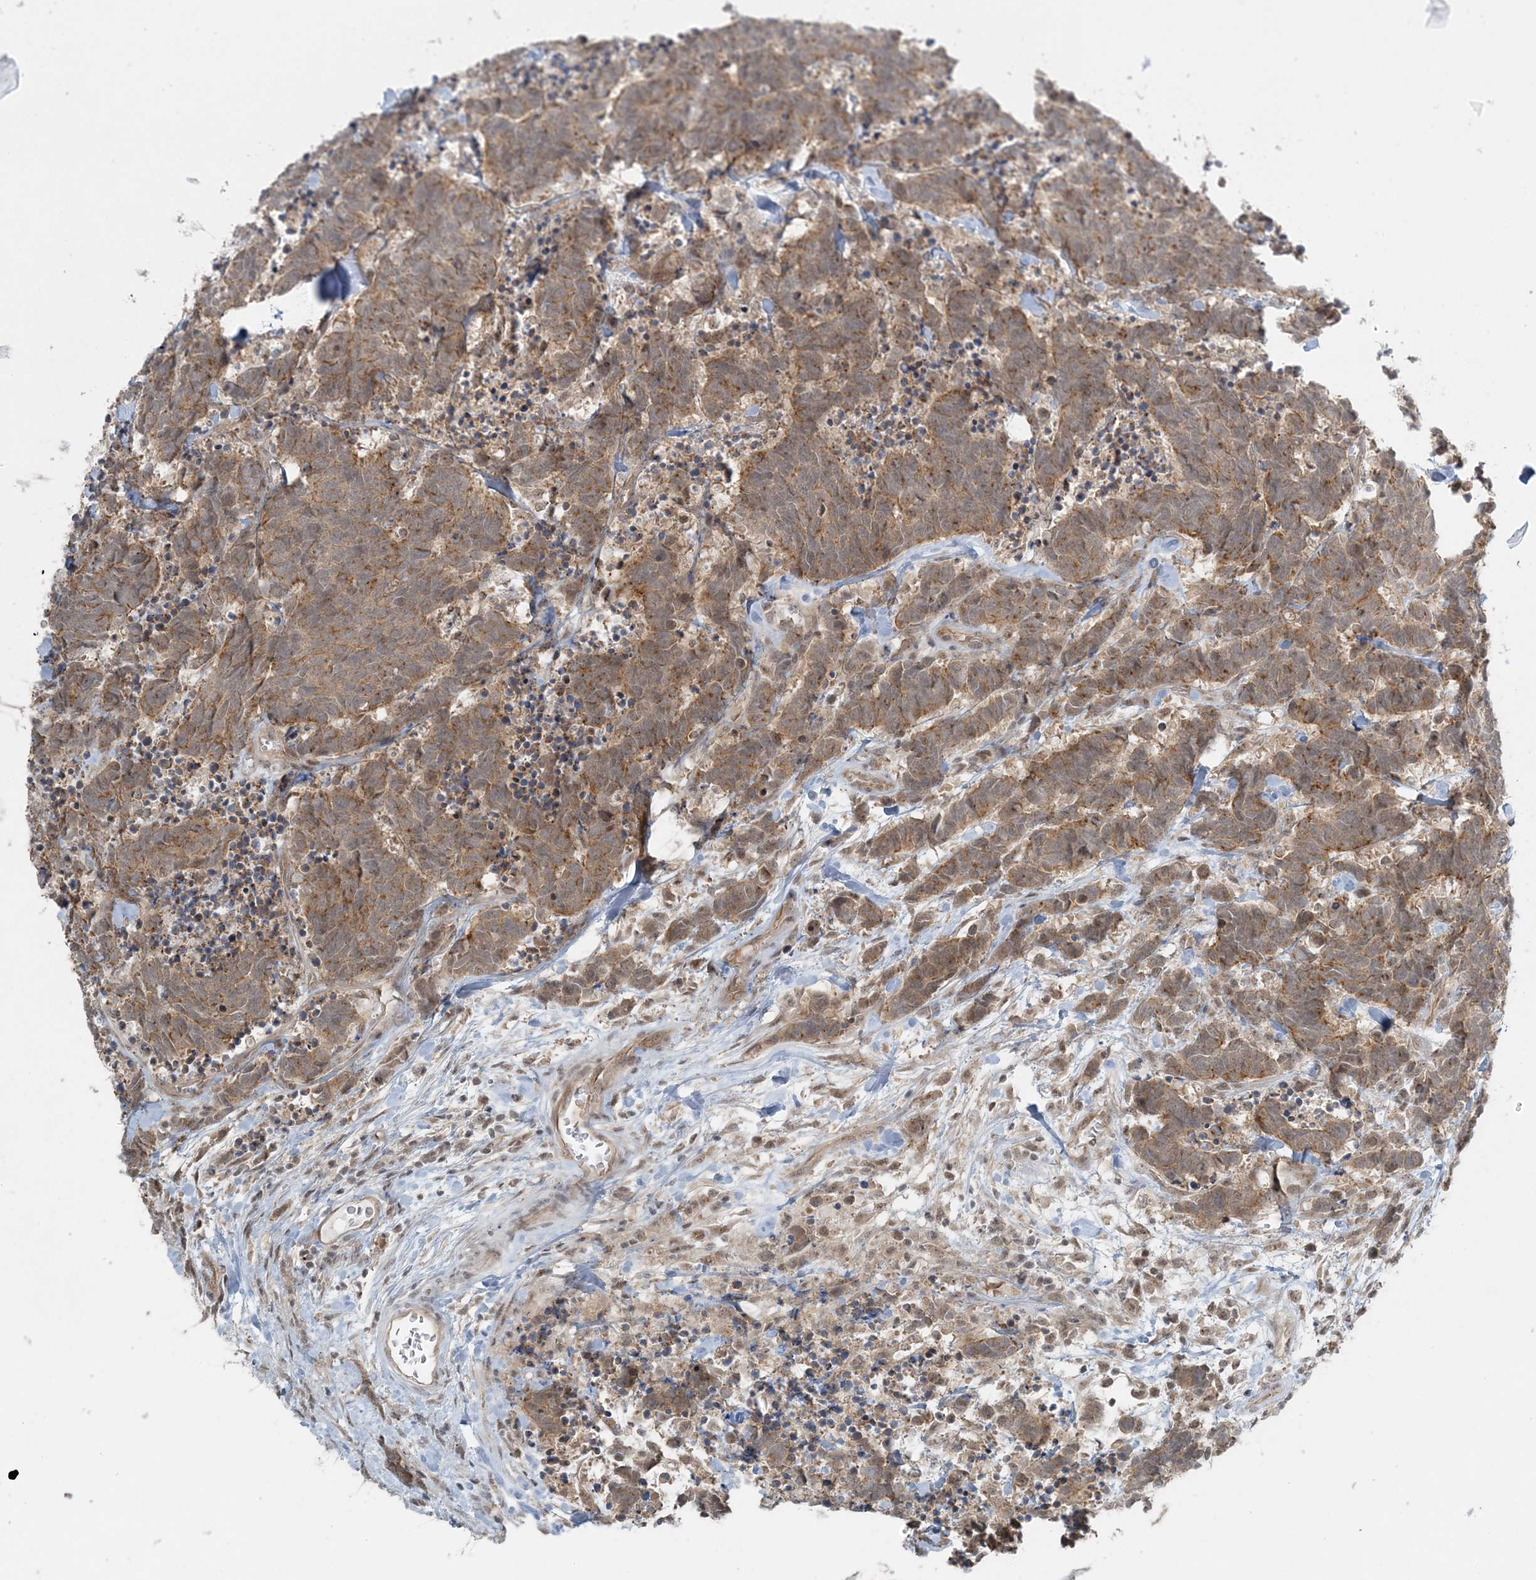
{"staining": {"intensity": "moderate", "quantity": "25%-75%", "location": "cytoplasmic/membranous"}, "tissue": "carcinoid", "cell_type": "Tumor cells", "image_type": "cancer", "snomed": [{"axis": "morphology", "description": "Carcinoma, NOS"}, {"axis": "morphology", "description": "Carcinoid, malignant, NOS"}, {"axis": "topography", "description": "Urinary bladder"}], "caption": "DAB immunohistochemical staining of human carcinoid displays moderate cytoplasmic/membranous protein positivity in approximately 25%-75% of tumor cells. The staining was performed using DAB (3,3'-diaminobenzidine), with brown indicating positive protein expression. Nuclei are stained blue with hematoxylin.", "gene": "ATP11A", "patient": {"sex": "male", "age": 57}}